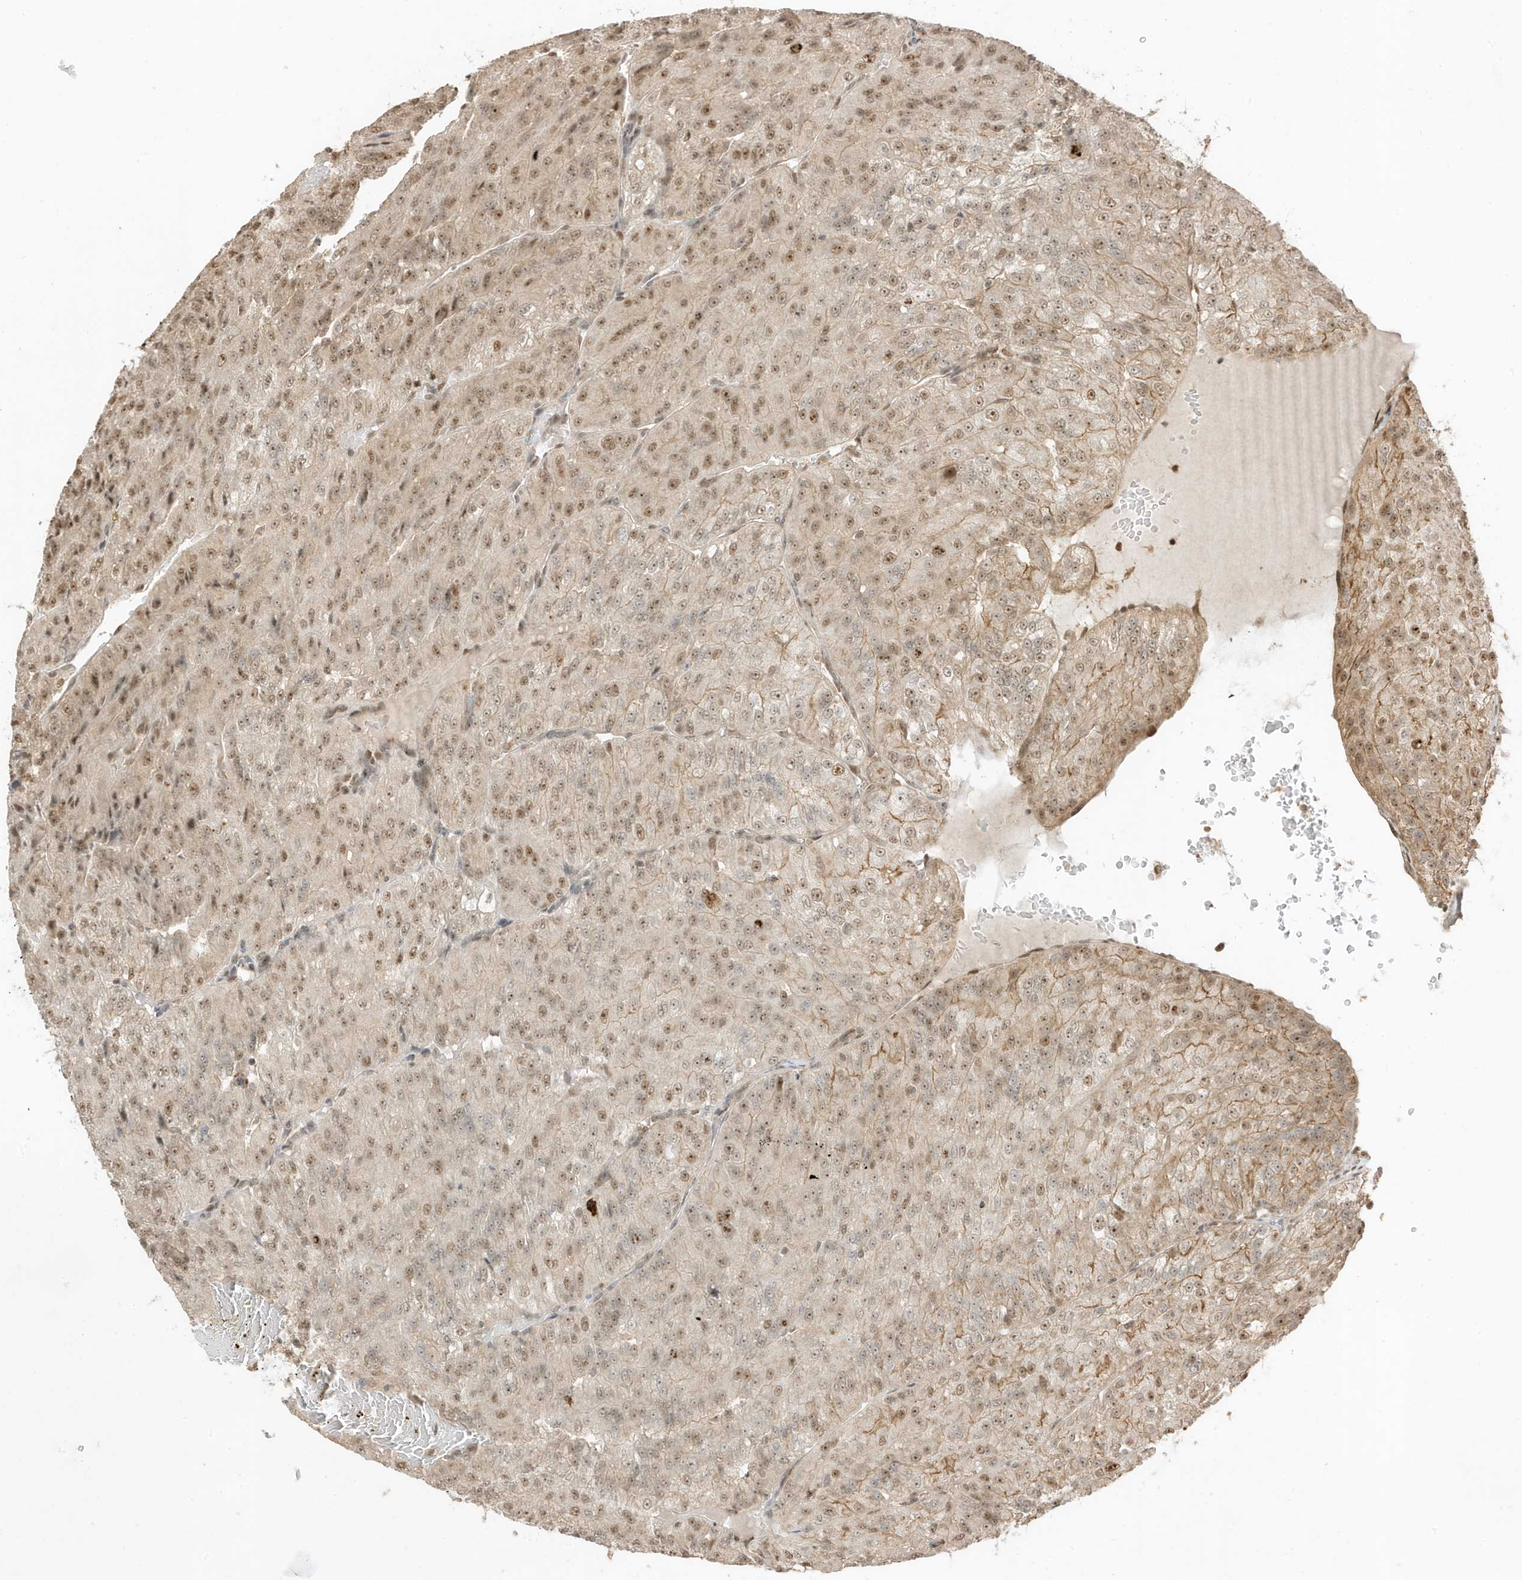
{"staining": {"intensity": "moderate", "quantity": ">75%", "location": "nuclear"}, "tissue": "renal cancer", "cell_type": "Tumor cells", "image_type": "cancer", "snomed": [{"axis": "morphology", "description": "Adenocarcinoma, NOS"}, {"axis": "topography", "description": "Kidney"}], "caption": "Immunohistochemistry (DAB (3,3'-diaminobenzidine)) staining of human renal cancer (adenocarcinoma) demonstrates moderate nuclear protein expression in about >75% of tumor cells.", "gene": "ZBTB41", "patient": {"sex": "female", "age": 63}}